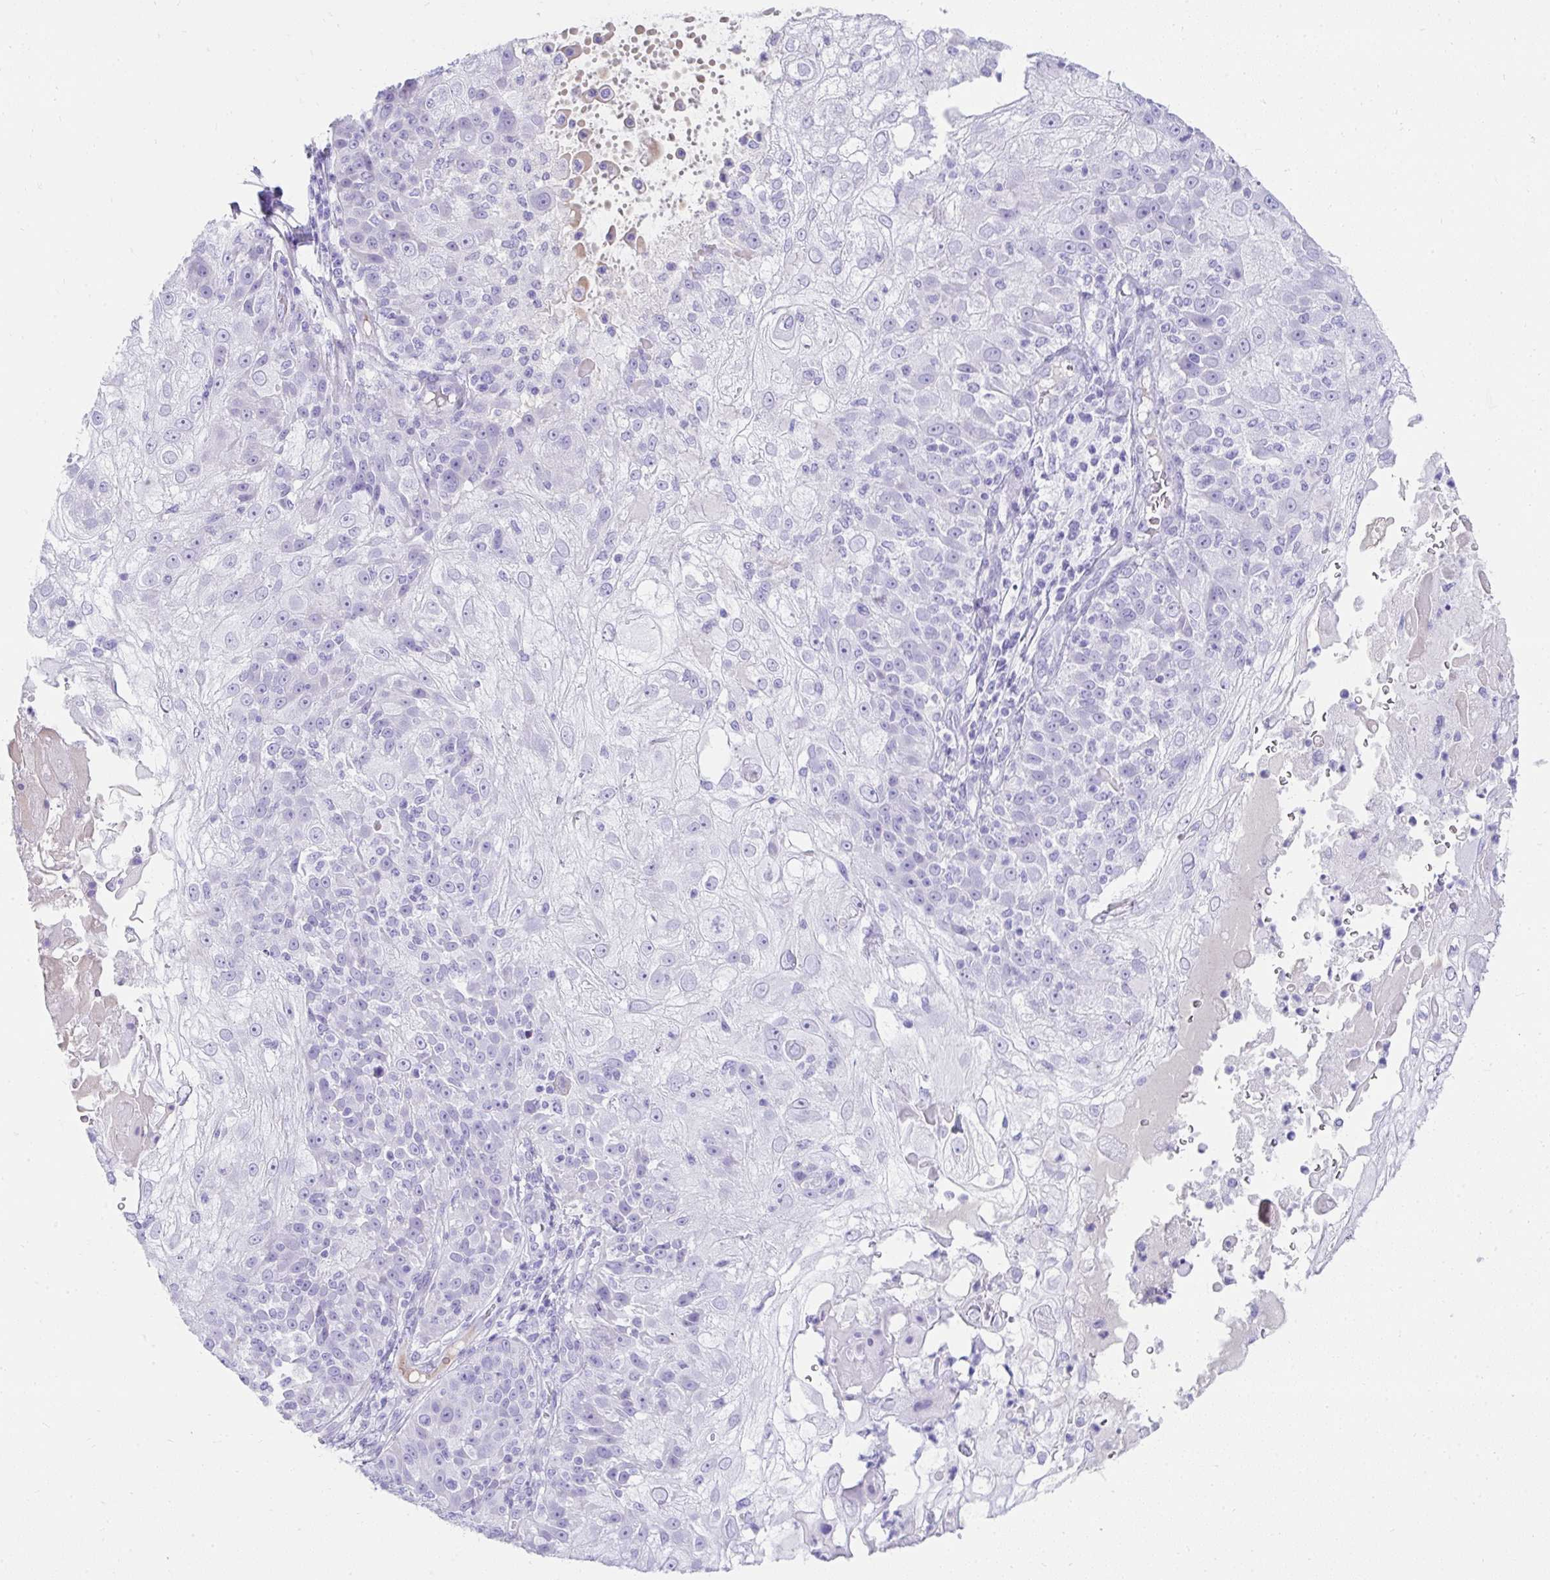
{"staining": {"intensity": "negative", "quantity": "none", "location": "none"}, "tissue": "skin cancer", "cell_type": "Tumor cells", "image_type": "cancer", "snomed": [{"axis": "morphology", "description": "Normal tissue, NOS"}, {"axis": "morphology", "description": "Squamous cell carcinoma, NOS"}, {"axis": "topography", "description": "Skin"}], "caption": "High power microscopy micrograph of an IHC photomicrograph of skin squamous cell carcinoma, revealing no significant positivity in tumor cells.", "gene": "TNNT1", "patient": {"sex": "female", "age": 83}}